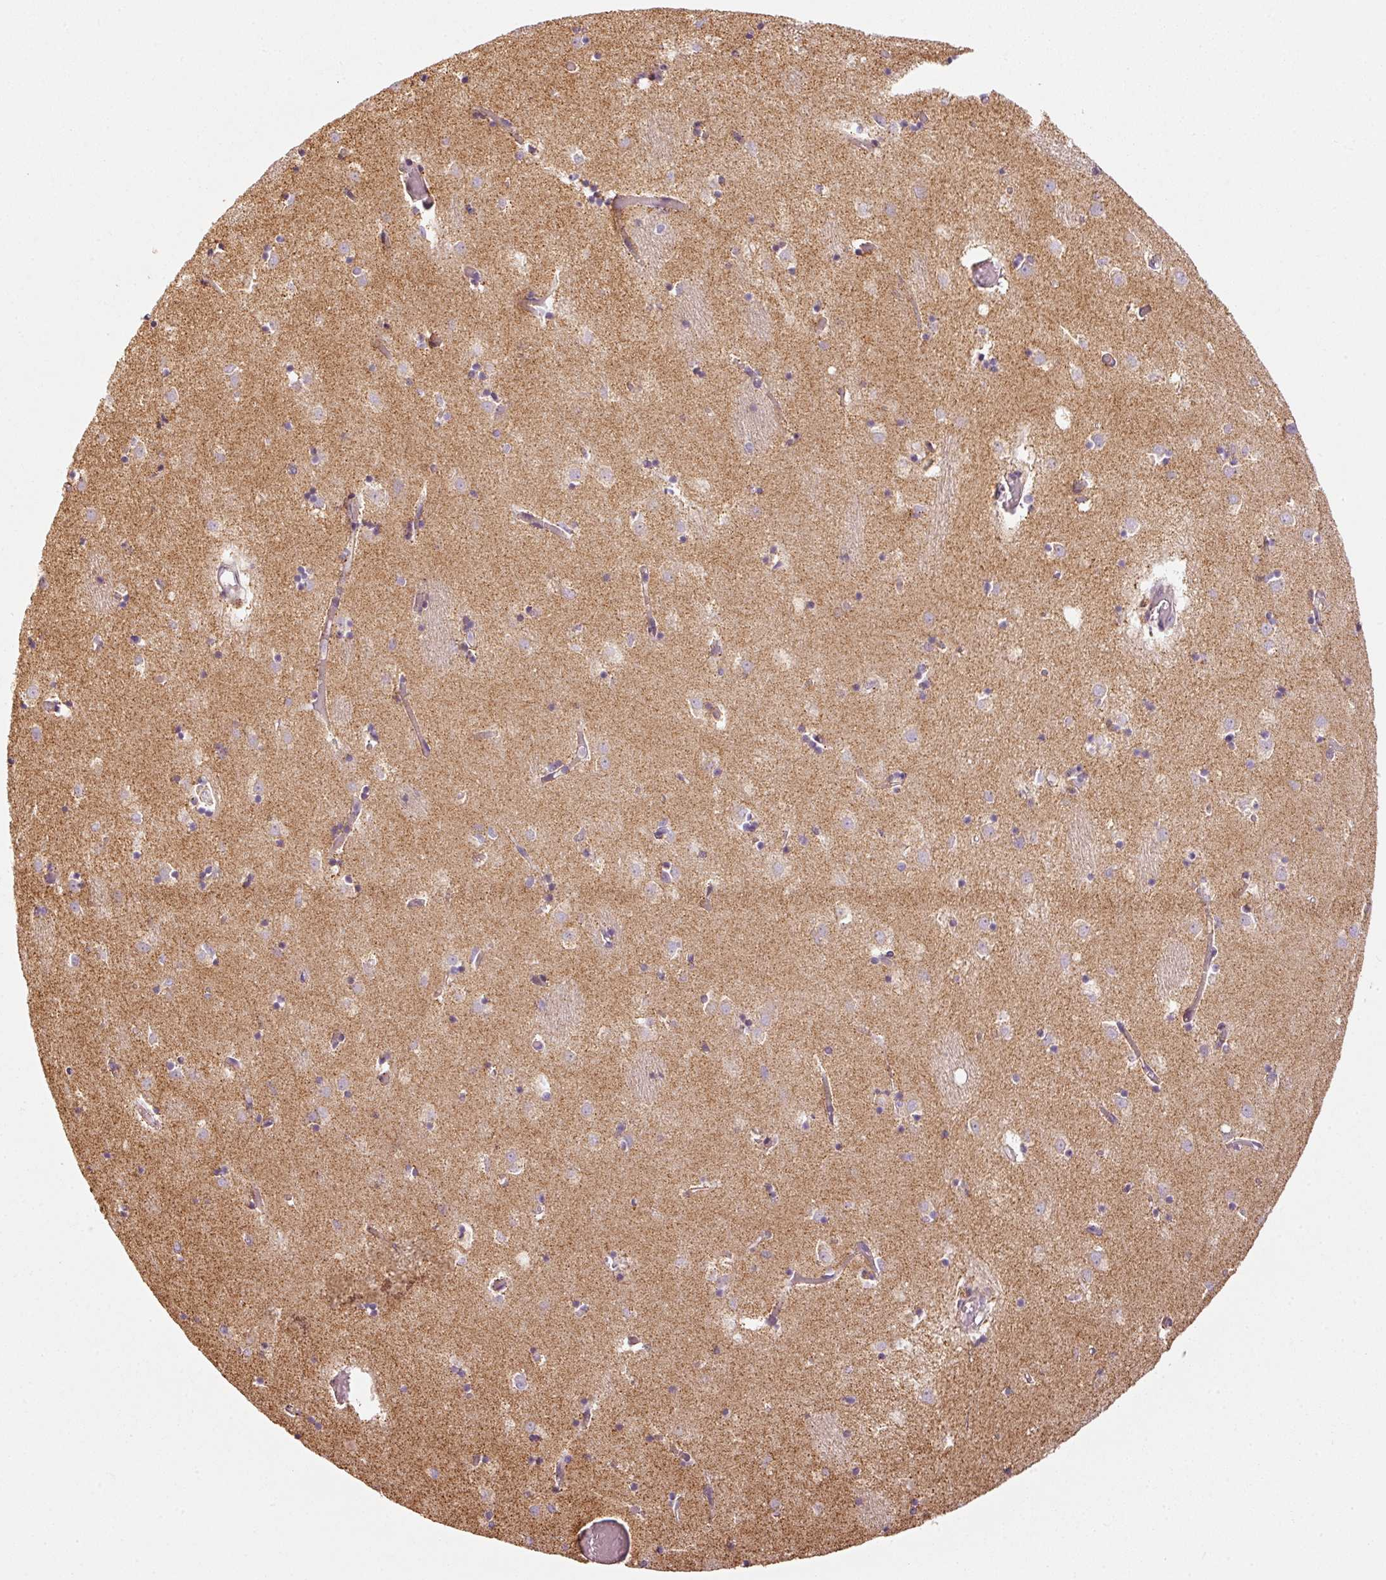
{"staining": {"intensity": "moderate", "quantity": "25%-75%", "location": "cytoplasmic/membranous"}, "tissue": "caudate", "cell_type": "Glial cells", "image_type": "normal", "snomed": [{"axis": "morphology", "description": "Normal tissue, NOS"}, {"axis": "topography", "description": "Lateral ventricle wall"}], "caption": "Moderate cytoplasmic/membranous positivity is present in about 25%-75% of glial cells in normal caudate. Nuclei are stained in blue.", "gene": "C17orf98", "patient": {"sex": "male", "age": 70}}